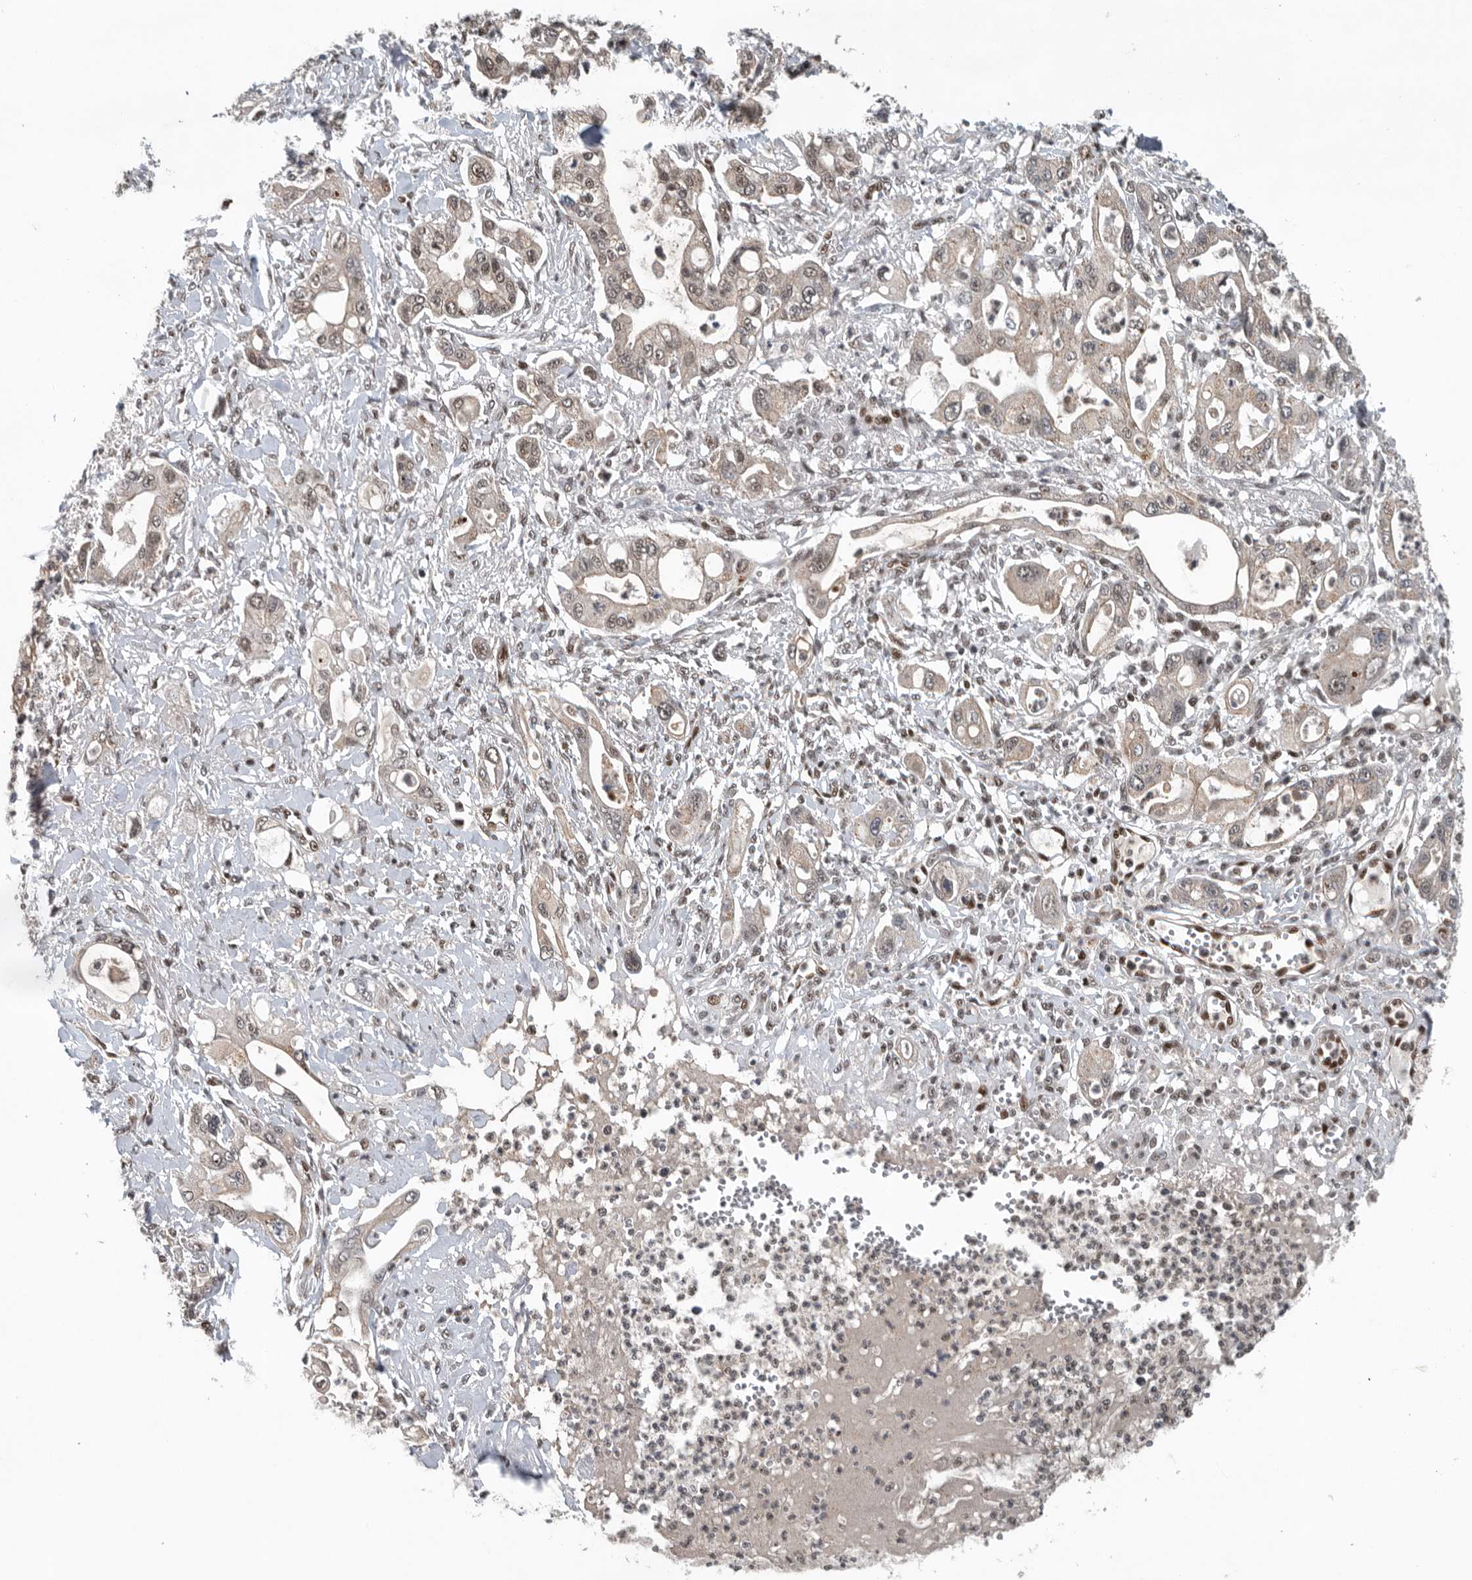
{"staining": {"intensity": "weak", "quantity": ">75%", "location": "nuclear"}, "tissue": "pancreatic cancer", "cell_type": "Tumor cells", "image_type": "cancer", "snomed": [{"axis": "morphology", "description": "Adenocarcinoma, NOS"}, {"axis": "topography", "description": "Pancreas"}], "caption": "A histopathology image showing weak nuclear positivity in approximately >75% of tumor cells in pancreatic cancer, as visualized by brown immunohistochemical staining.", "gene": "SENP7", "patient": {"sex": "male", "age": 68}}